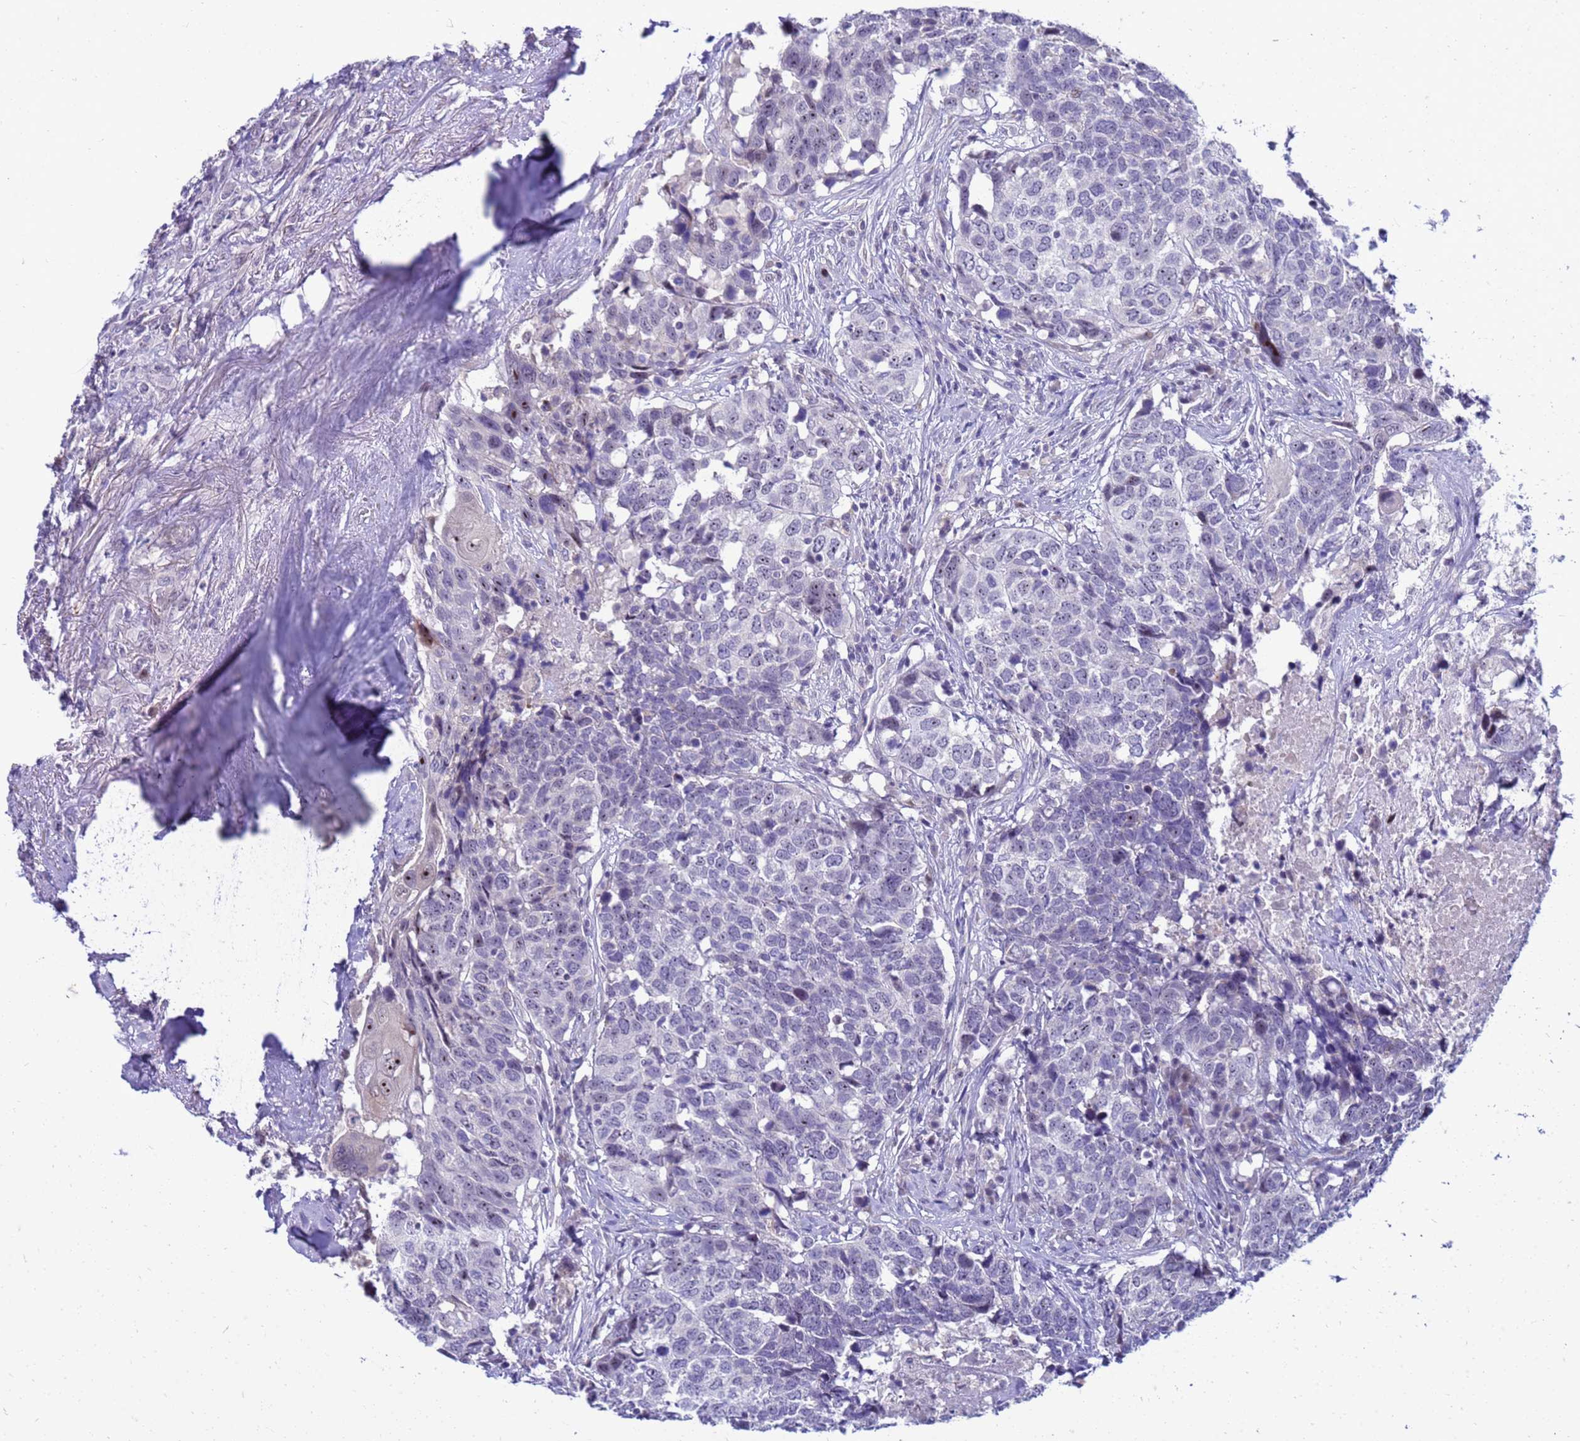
{"staining": {"intensity": "negative", "quantity": "none", "location": "none"}, "tissue": "head and neck cancer", "cell_type": "Tumor cells", "image_type": "cancer", "snomed": [{"axis": "morphology", "description": "Squamous cell carcinoma, NOS"}, {"axis": "topography", "description": "Head-Neck"}], "caption": "The histopathology image displays no significant staining in tumor cells of head and neck cancer.", "gene": "LRATD1", "patient": {"sex": "male", "age": 66}}